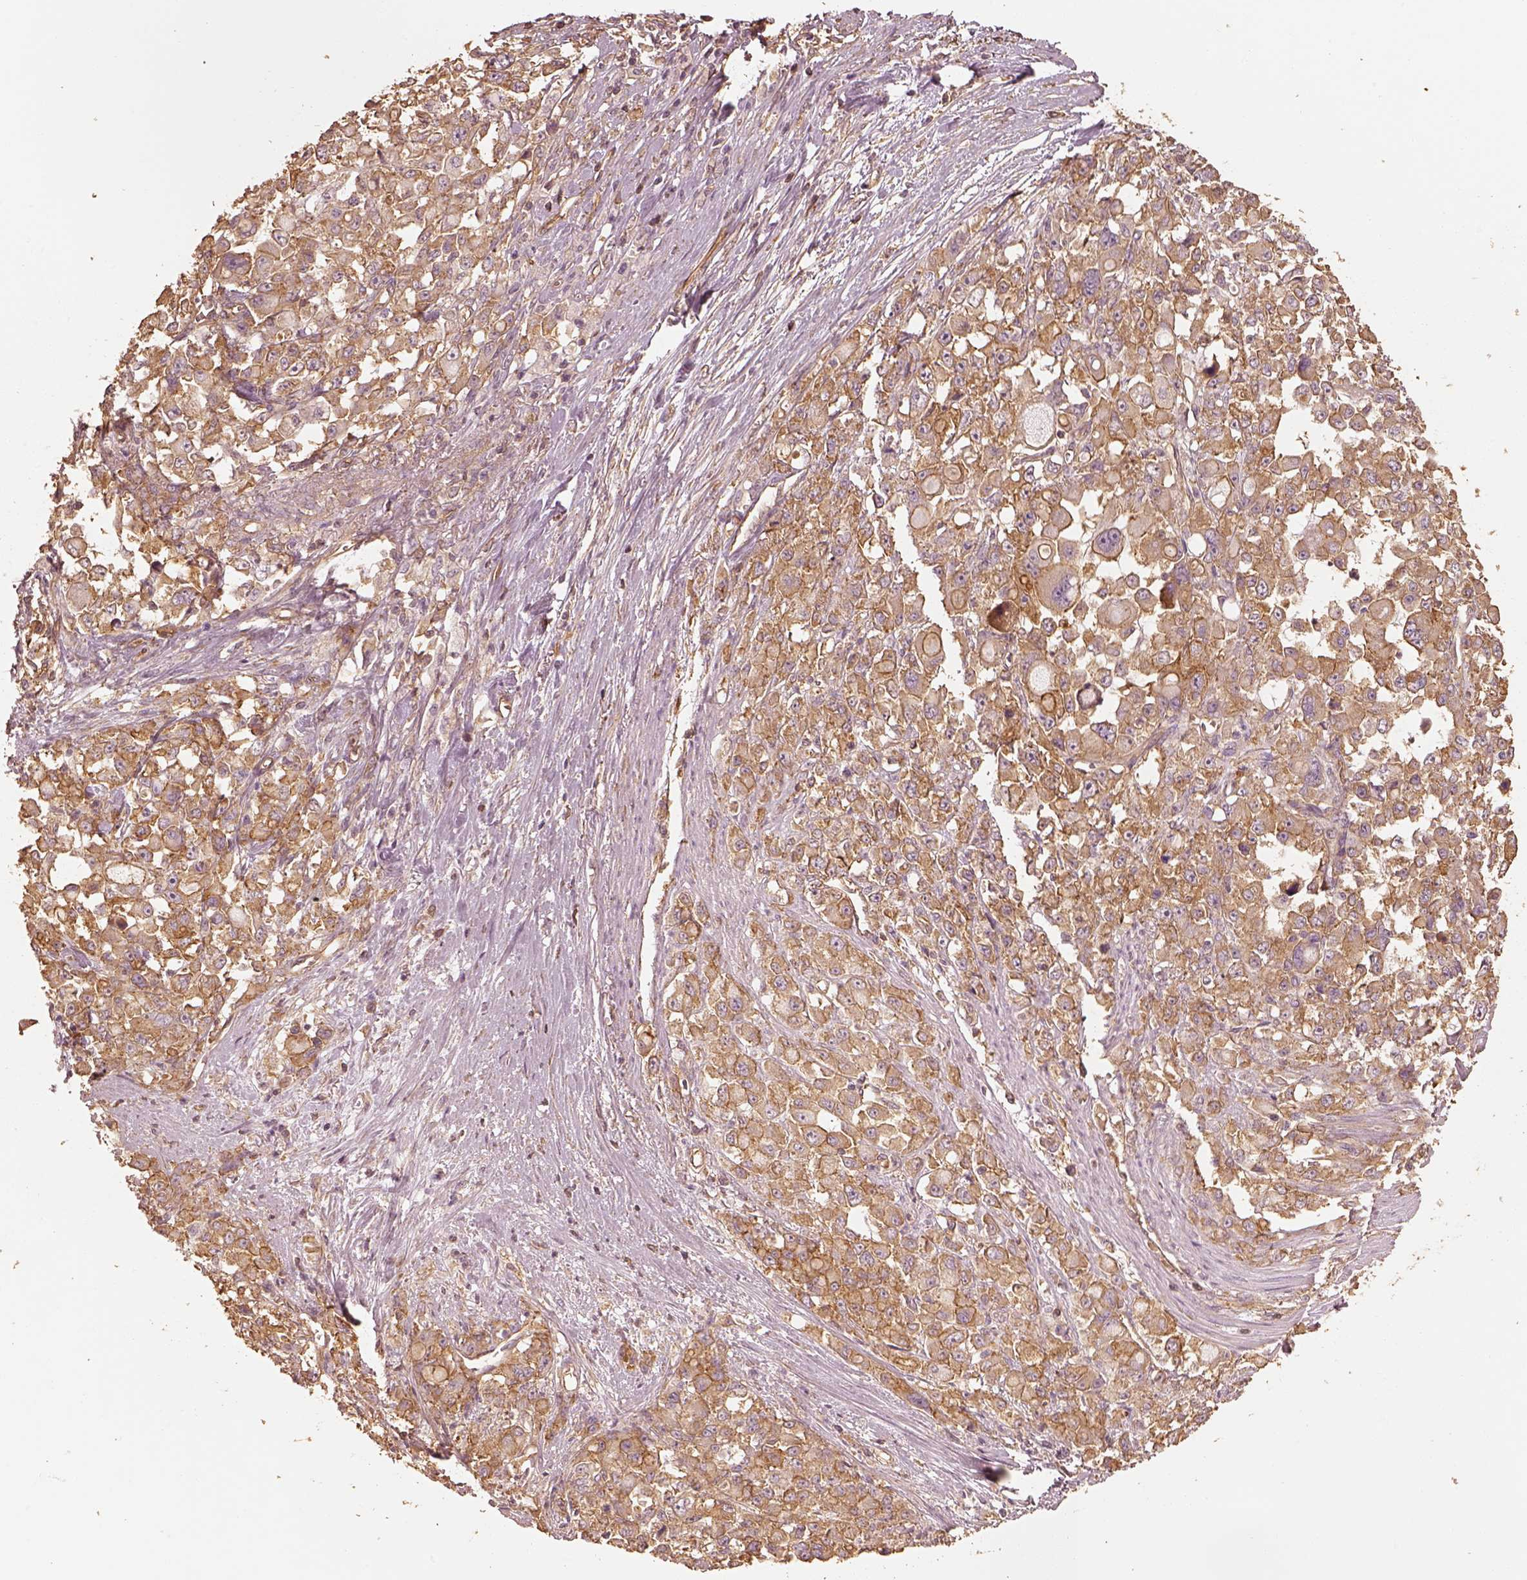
{"staining": {"intensity": "moderate", "quantity": ">75%", "location": "cytoplasmic/membranous"}, "tissue": "stomach cancer", "cell_type": "Tumor cells", "image_type": "cancer", "snomed": [{"axis": "morphology", "description": "Adenocarcinoma, NOS"}, {"axis": "topography", "description": "Stomach"}], "caption": "IHC (DAB) staining of adenocarcinoma (stomach) demonstrates moderate cytoplasmic/membranous protein staining in approximately >75% of tumor cells.", "gene": "WDR7", "patient": {"sex": "female", "age": 76}}